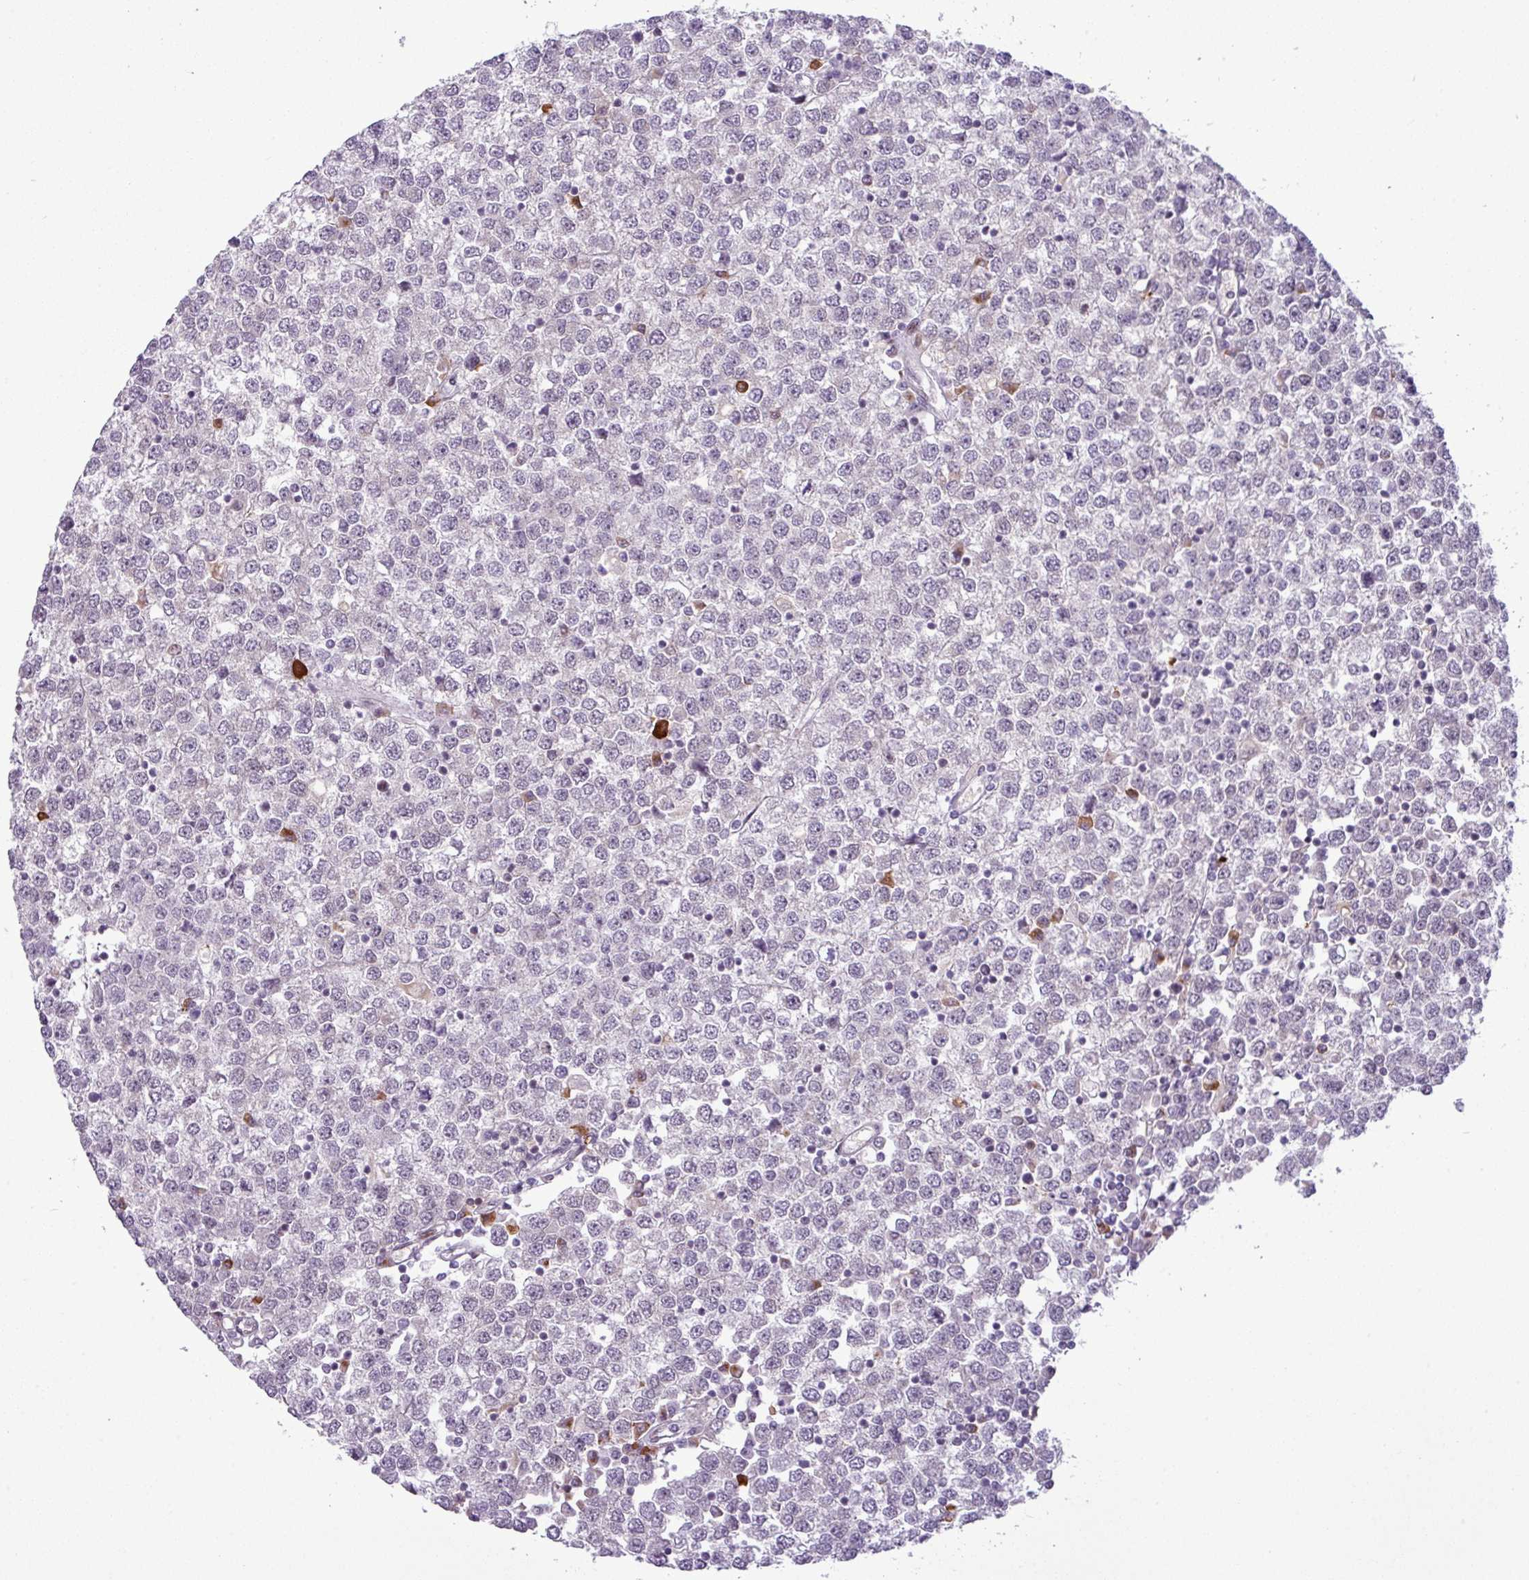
{"staining": {"intensity": "negative", "quantity": "none", "location": "none"}, "tissue": "testis cancer", "cell_type": "Tumor cells", "image_type": "cancer", "snomed": [{"axis": "morphology", "description": "Seminoma, NOS"}, {"axis": "topography", "description": "Testis"}], "caption": "The IHC micrograph has no significant positivity in tumor cells of testis cancer (seminoma) tissue.", "gene": "SLC66A2", "patient": {"sex": "male", "age": 65}}